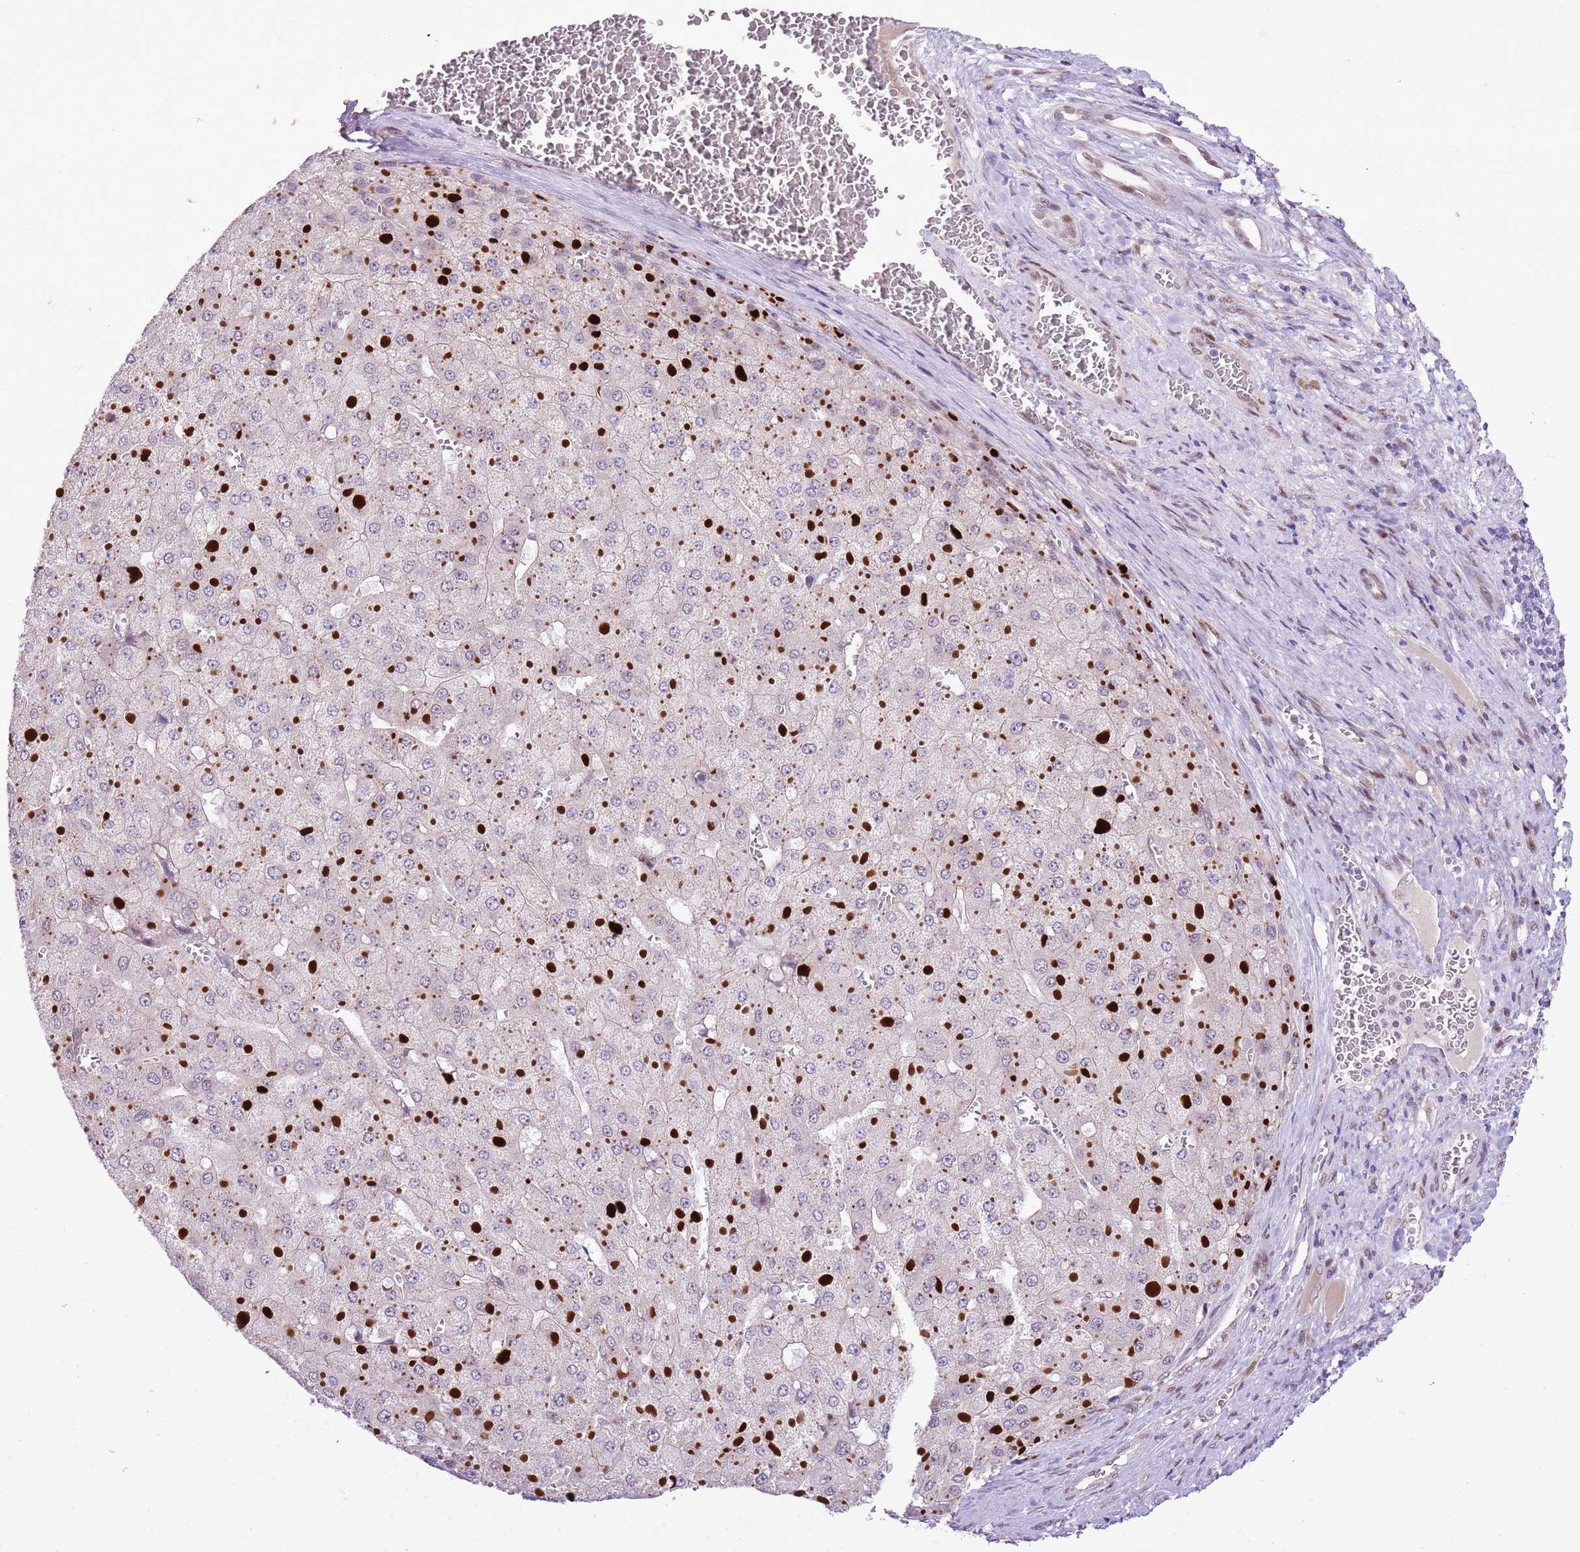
{"staining": {"intensity": "negative", "quantity": "none", "location": "none"}, "tissue": "liver cancer", "cell_type": "Tumor cells", "image_type": "cancer", "snomed": [{"axis": "morphology", "description": "Carcinoma, Hepatocellular, NOS"}, {"axis": "topography", "description": "Liver"}], "caption": "Hepatocellular carcinoma (liver) was stained to show a protein in brown. There is no significant staining in tumor cells.", "gene": "NACC2", "patient": {"sex": "female", "age": 73}}